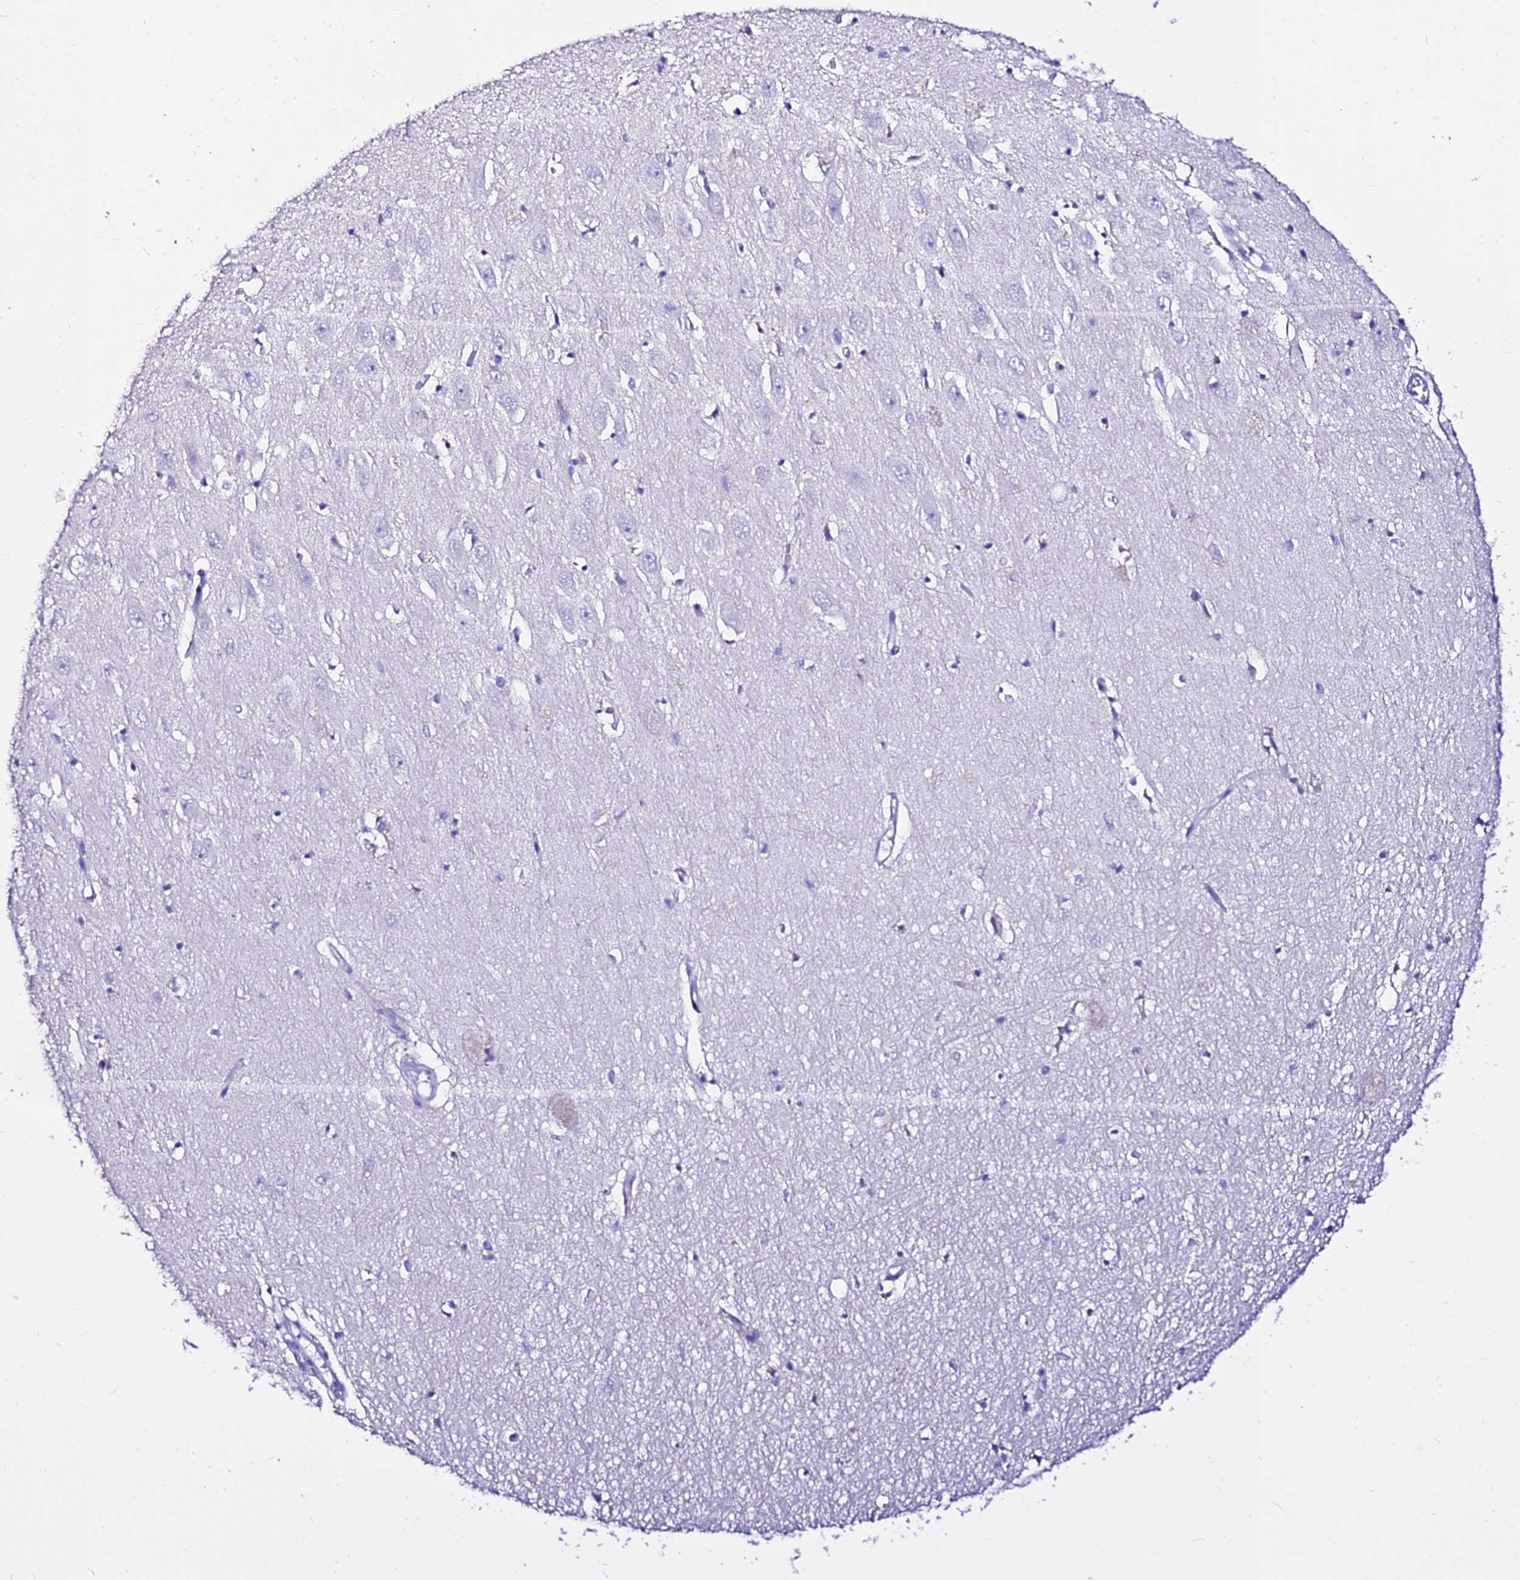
{"staining": {"intensity": "negative", "quantity": "none", "location": "none"}, "tissue": "hippocampus", "cell_type": "Glial cells", "image_type": "normal", "snomed": [{"axis": "morphology", "description": "Normal tissue, NOS"}, {"axis": "topography", "description": "Hippocampus"}], "caption": "The immunohistochemistry photomicrograph has no significant positivity in glial cells of hippocampus.", "gene": "DEFB106A", "patient": {"sex": "female", "age": 64}}